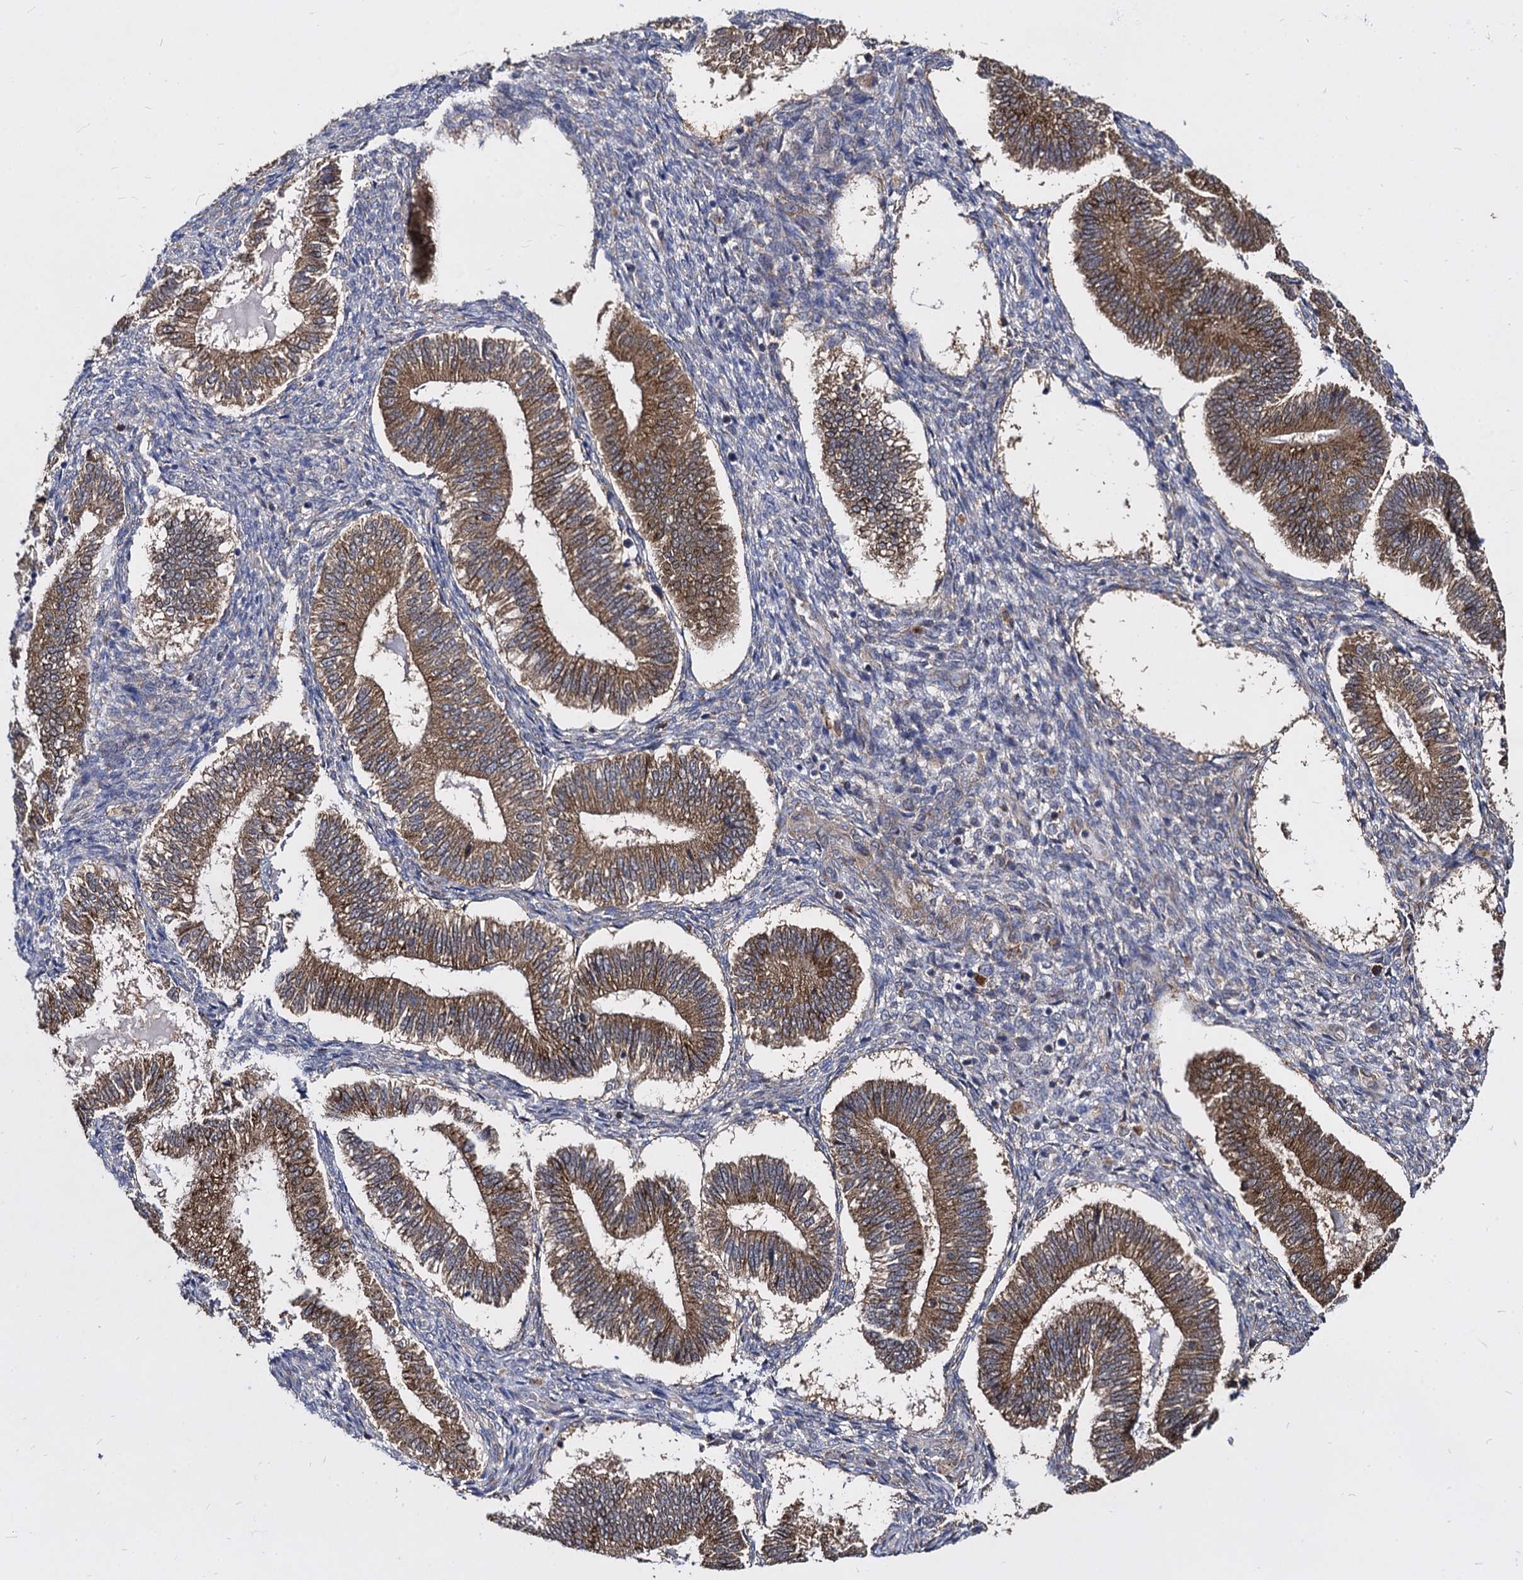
{"staining": {"intensity": "moderate", "quantity": "<25%", "location": "cytoplasmic/membranous"}, "tissue": "endometrium", "cell_type": "Cells in endometrial stroma", "image_type": "normal", "snomed": [{"axis": "morphology", "description": "Normal tissue, NOS"}, {"axis": "topography", "description": "Endometrium"}], "caption": "A high-resolution histopathology image shows immunohistochemistry (IHC) staining of benign endometrium, which shows moderate cytoplasmic/membranous positivity in about <25% of cells in endometrial stroma.", "gene": "NME1", "patient": {"sex": "female", "age": 25}}